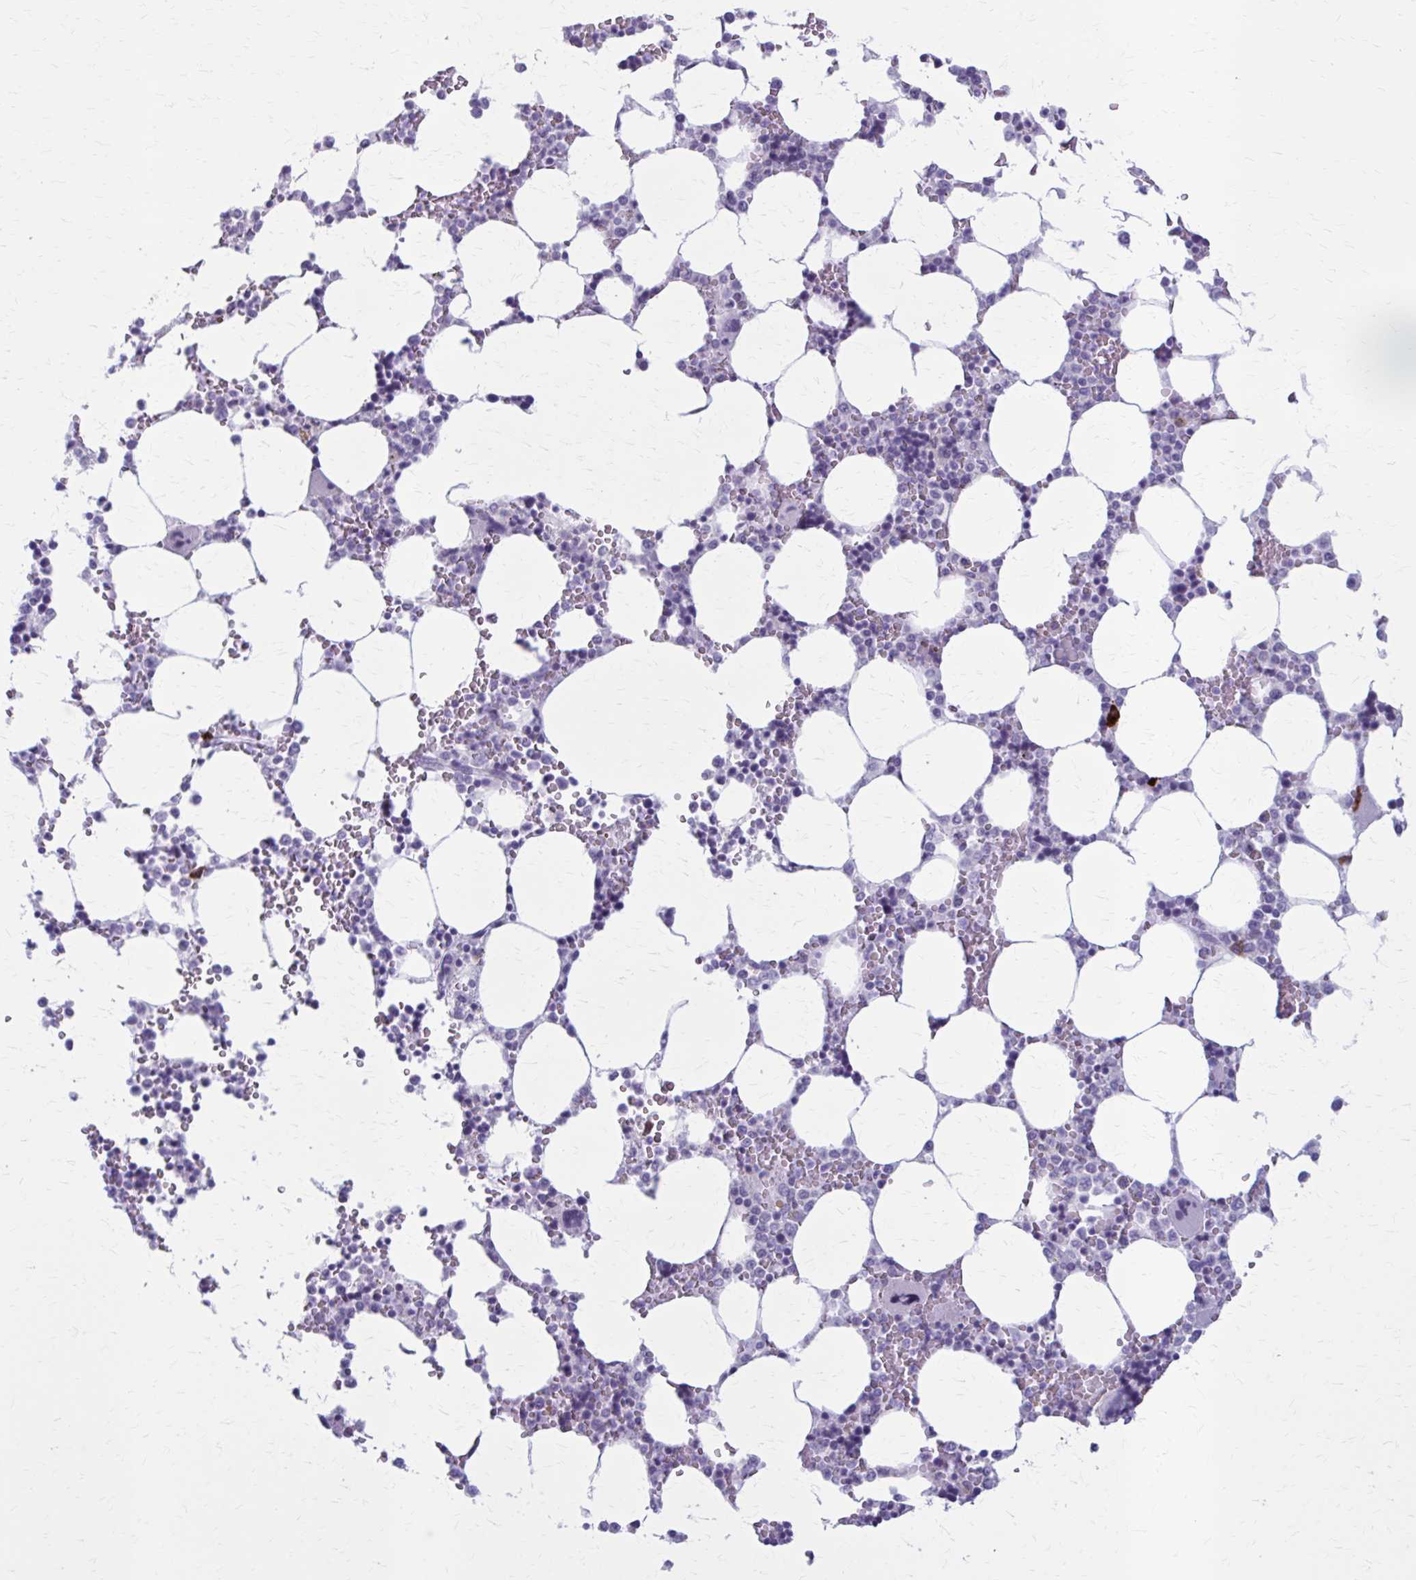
{"staining": {"intensity": "strong", "quantity": "<25%", "location": "cytoplasmic/membranous"}, "tissue": "bone marrow", "cell_type": "Hematopoietic cells", "image_type": "normal", "snomed": [{"axis": "morphology", "description": "Normal tissue, NOS"}, {"axis": "topography", "description": "Bone marrow"}], "caption": "Immunohistochemistry (IHC) staining of benign bone marrow, which reveals medium levels of strong cytoplasmic/membranous positivity in approximately <25% of hematopoietic cells indicating strong cytoplasmic/membranous protein staining. The staining was performed using DAB (brown) for protein detection and nuclei were counterstained in hematoxylin (blue).", "gene": "ZDHHC7", "patient": {"sex": "male", "age": 64}}